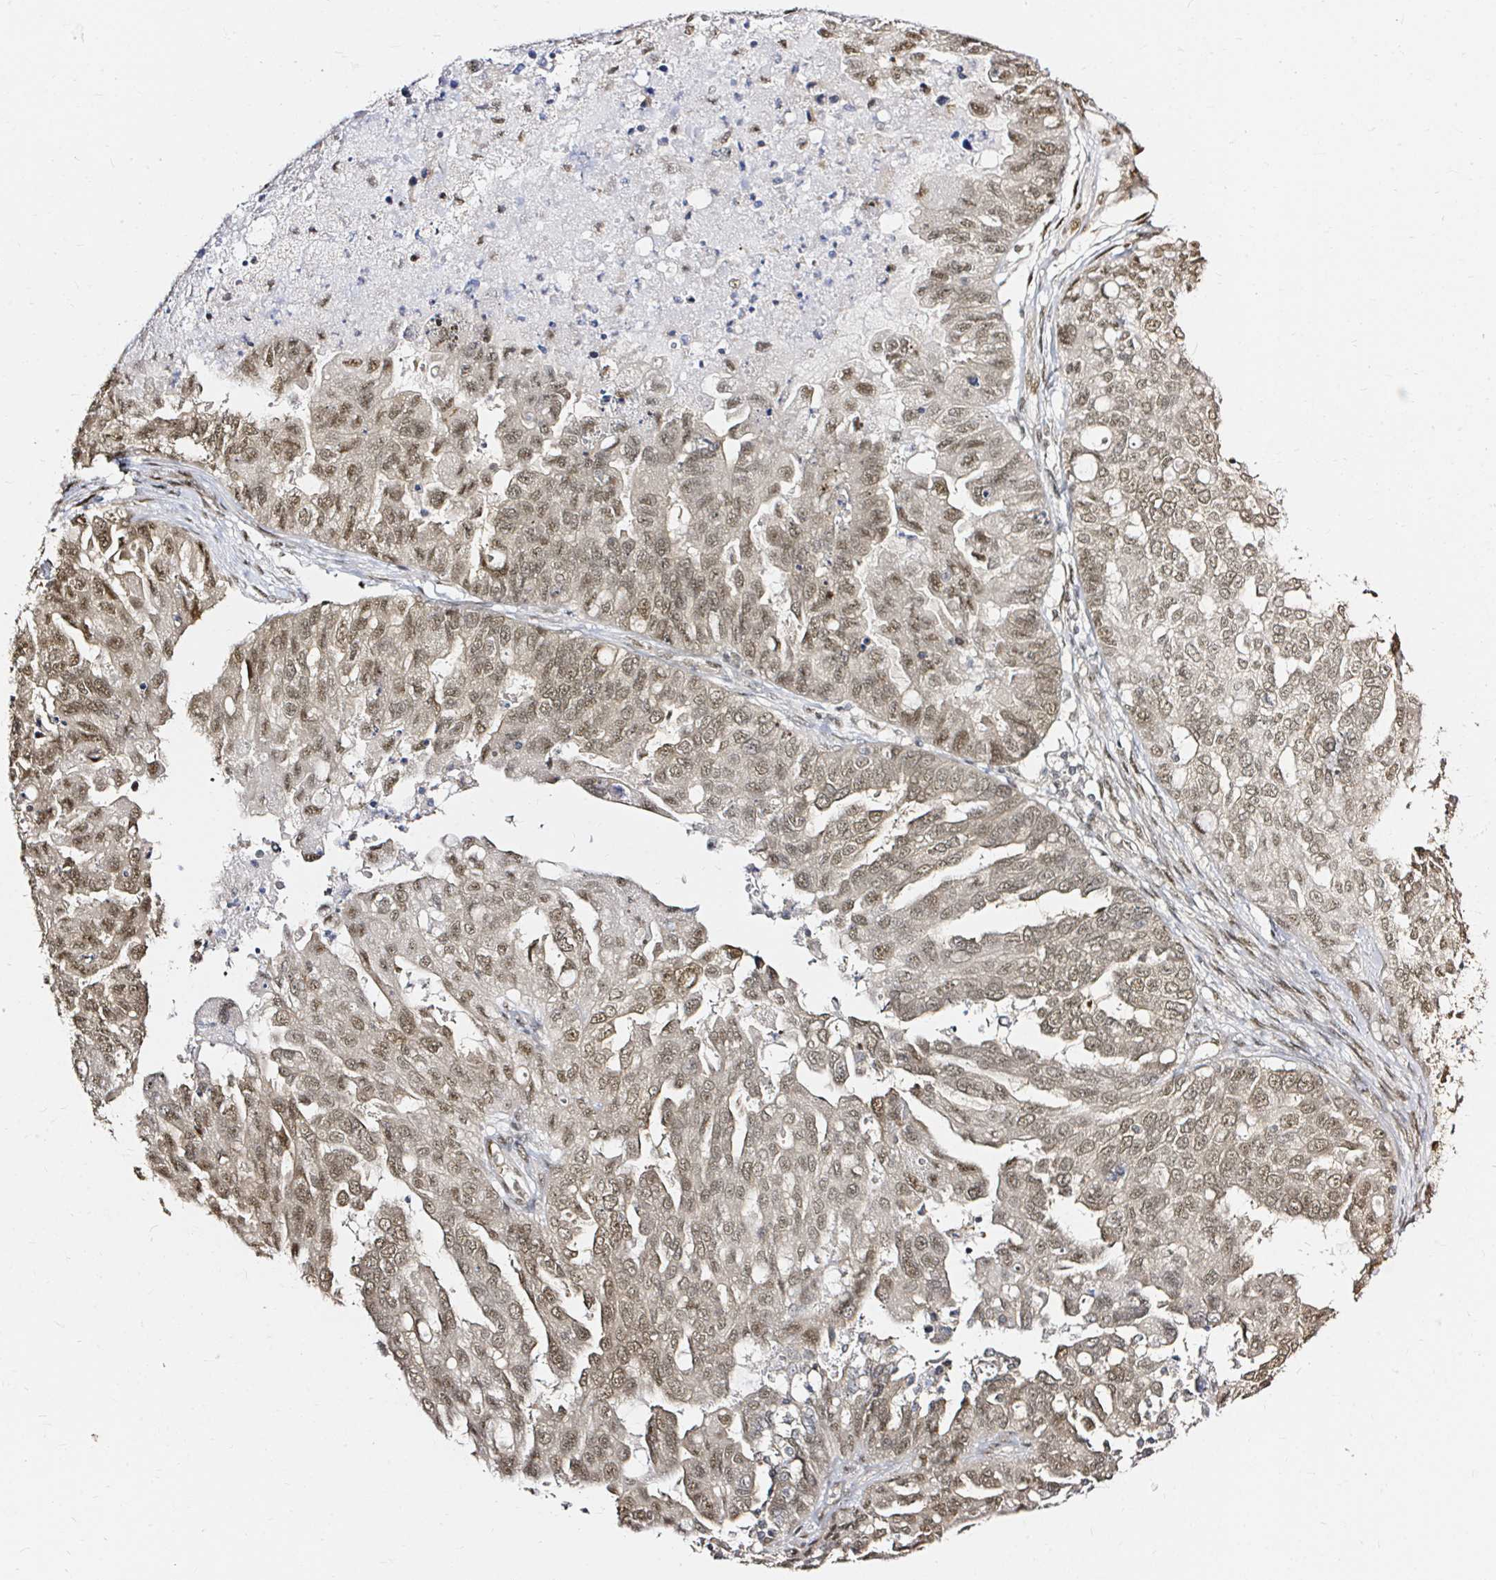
{"staining": {"intensity": "weak", "quantity": ">75%", "location": "cytoplasmic/membranous,nuclear"}, "tissue": "ovarian cancer", "cell_type": "Tumor cells", "image_type": "cancer", "snomed": [{"axis": "morphology", "description": "Cystadenocarcinoma, serous, NOS"}, {"axis": "topography", "description": "Ovary"}], "caption": "Protein staining shows weak cytoplasmic/membranous and nuclear staining in approximately >75% of tumor cells in ovarian cancer (serous cystadenocarcinoma).", "gene": "SNRPC", "patient": {"sex": "female", "age": 53}}